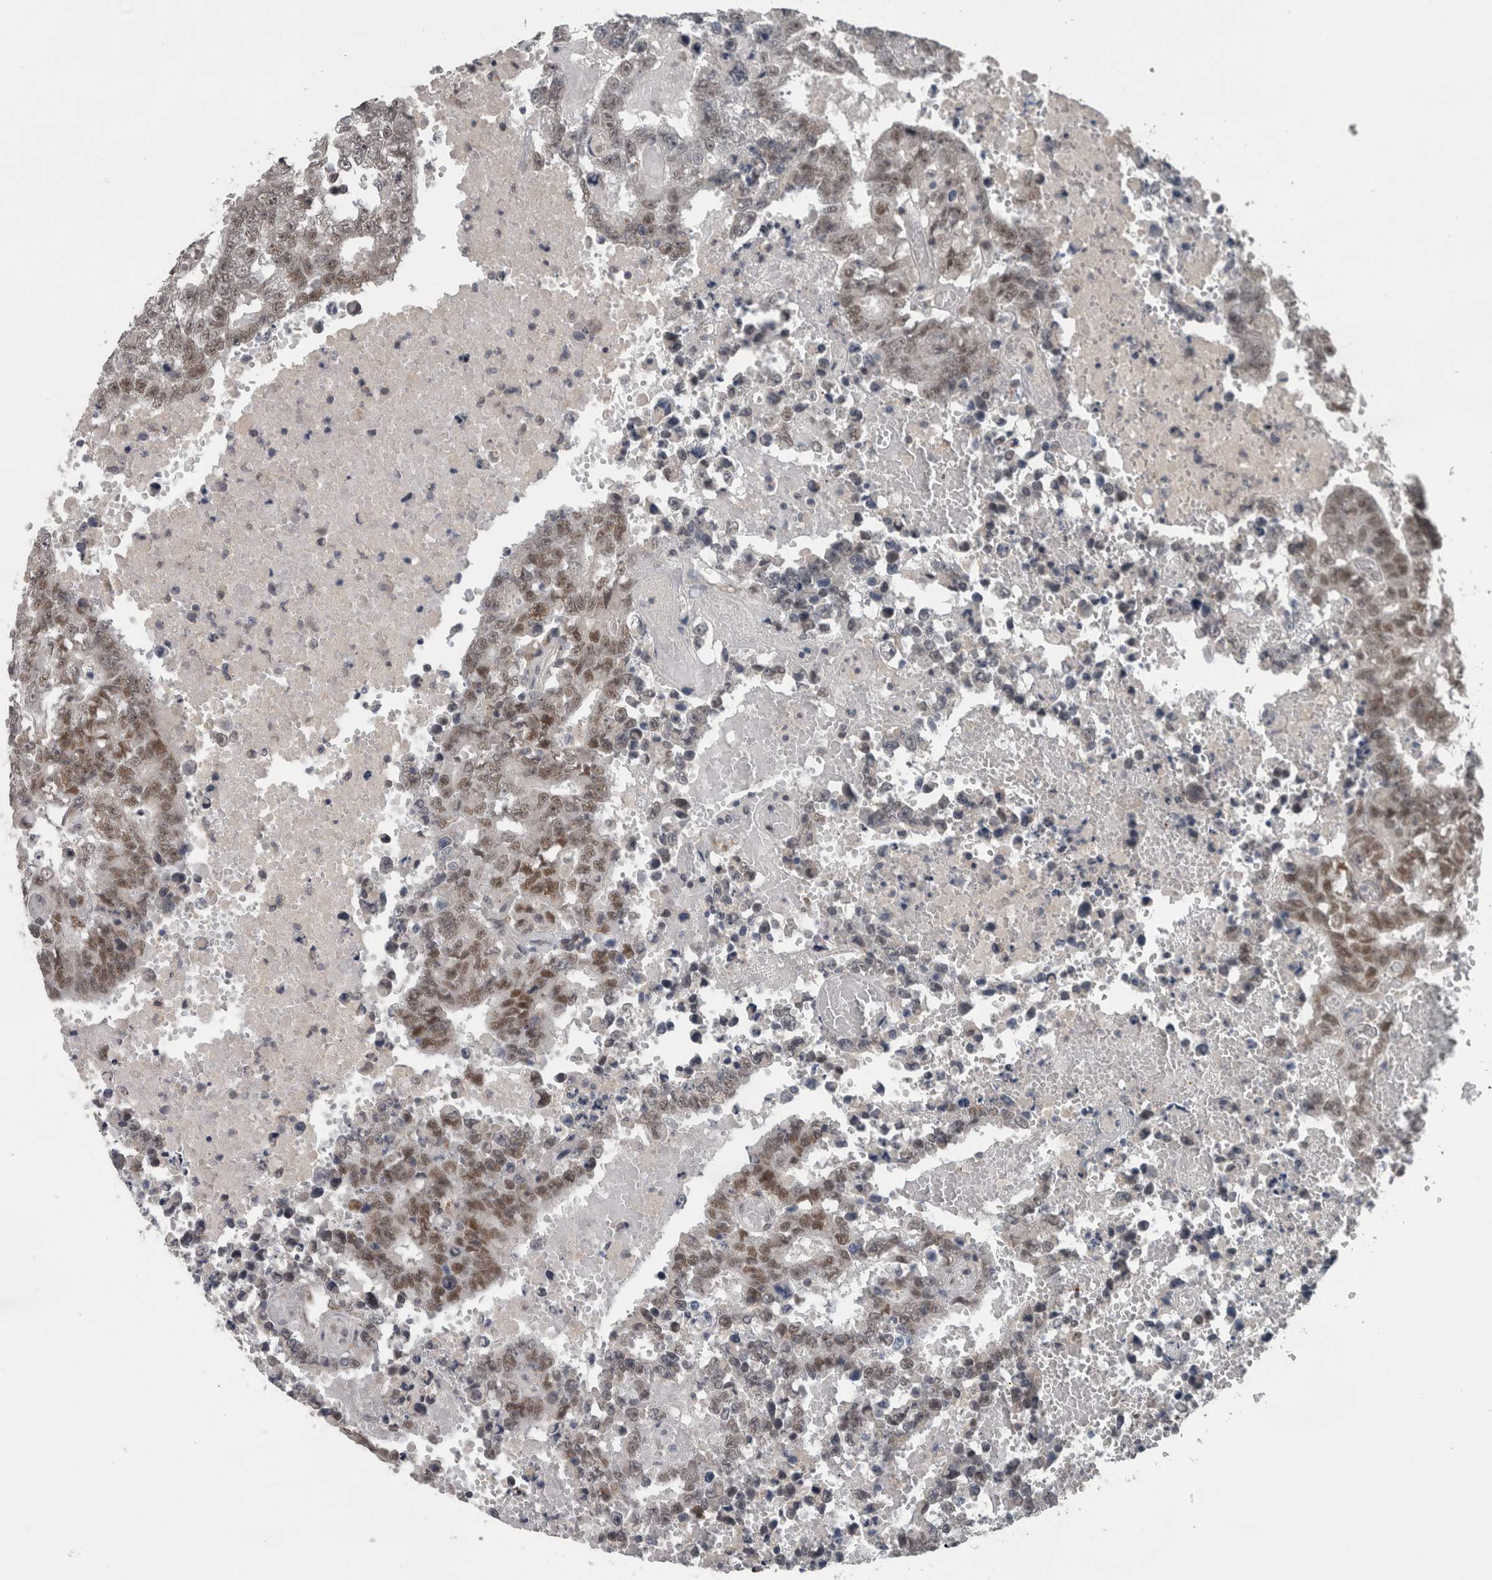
{"staining": {"intensity": "moderate", "quantity": "25%-75%", "location": "nuclear"}, "tissue": "testis cancer", "cell_type": "Tumor cells", "image_type": "cancer", "snomed": [{"axis": "morphology", "description": "Carcinoma, Embryonal, NOS"}, {"axis": "topography", "description": "Testis"}], "caption": "Tumor cells reveal medium levels of moderate nuclear positivity in about 25%-75% of cells in testis cancer. The protein is stained brown, and the nuclei are stained in blue (DAB IHC with brightfield microscopy, high magnification).", "gene": "ZBTB21", "patient": {"sex": "male", "age": 25}}